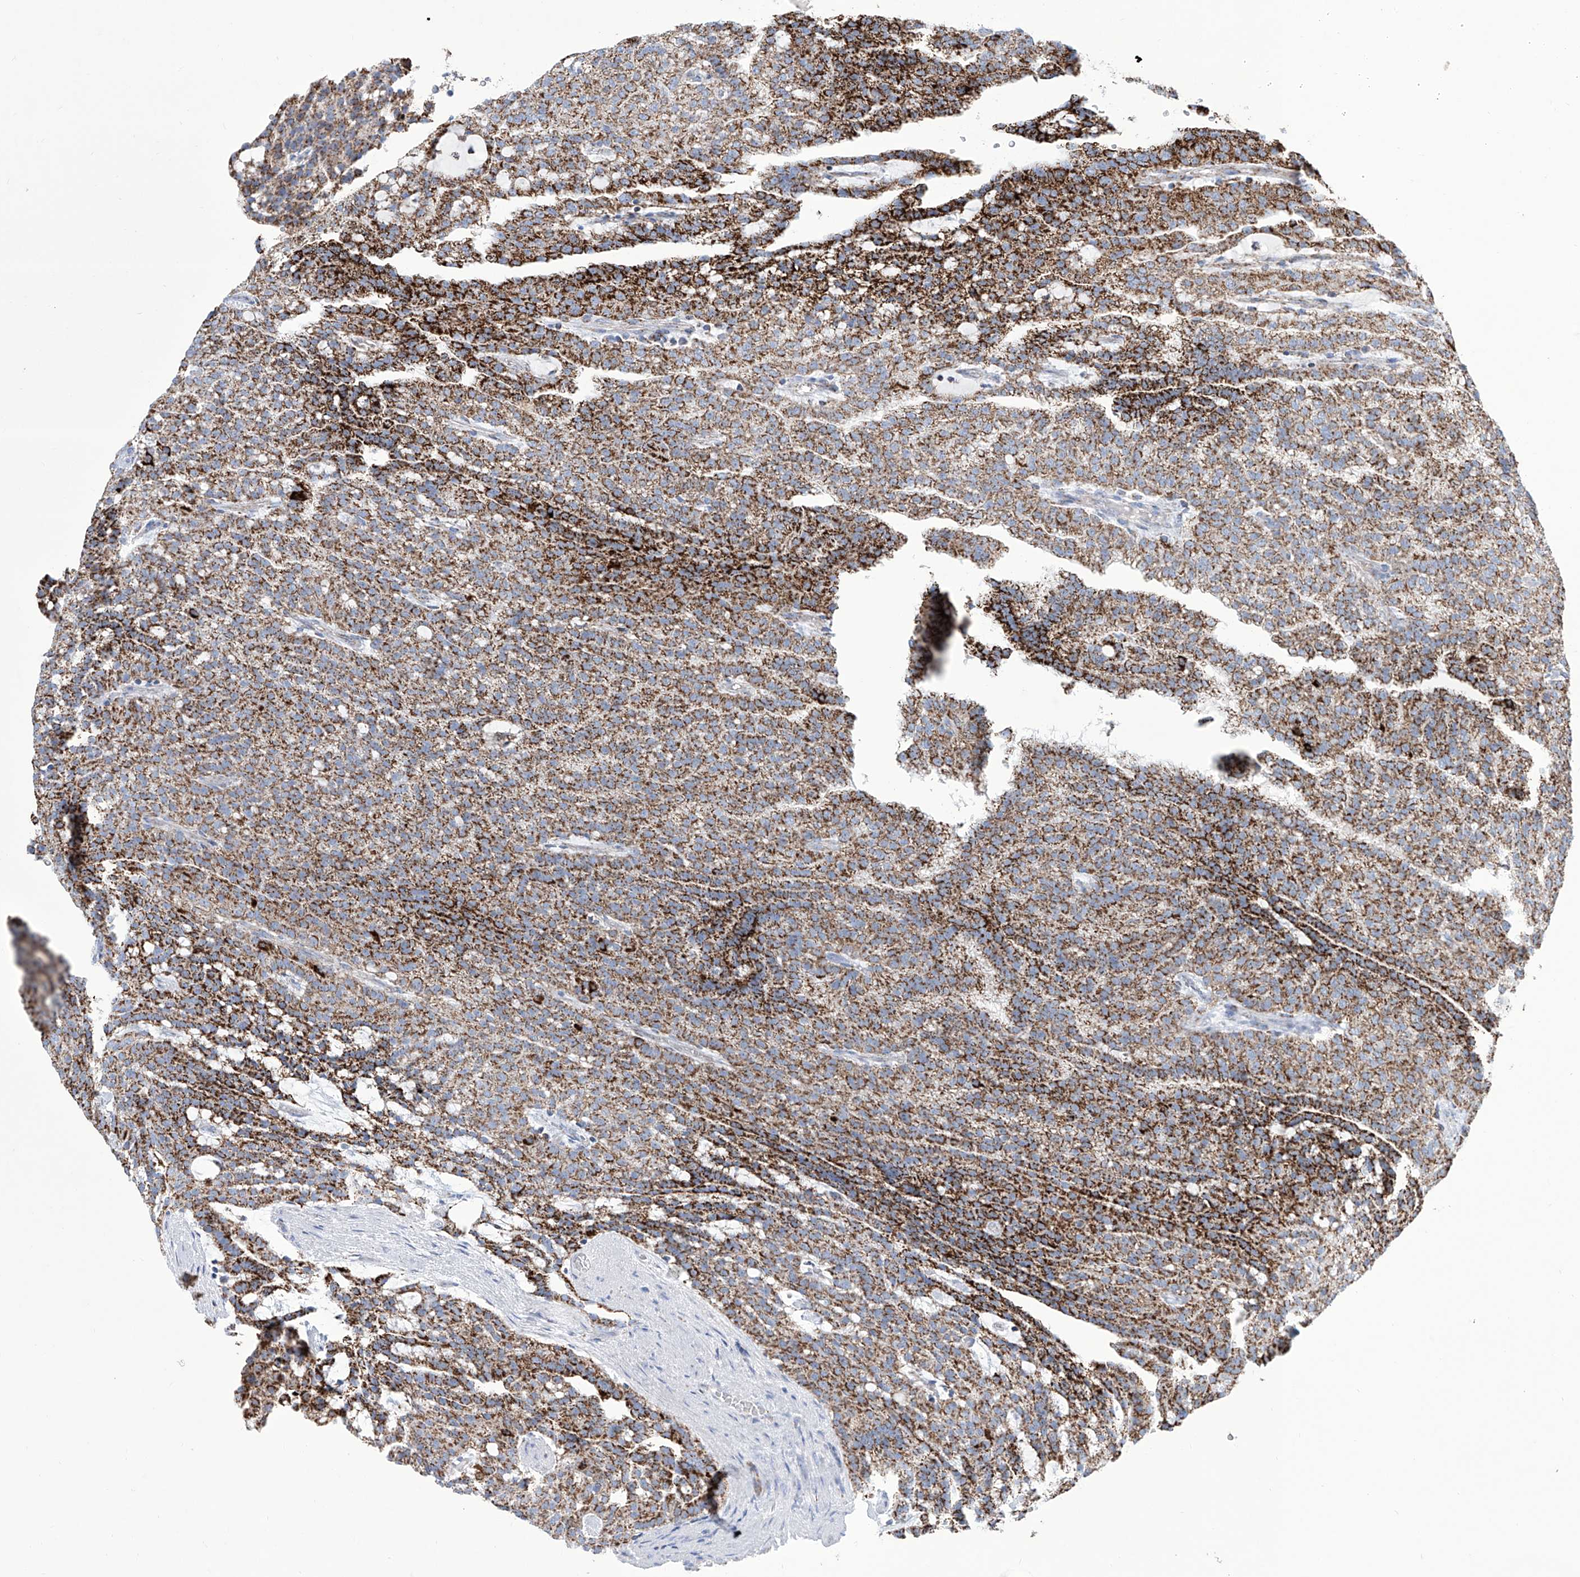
{"staining": {"intensity": "strong", "quantity": ">75%", "location": "cytoplasmic/membranous"}, "tissue": "renal cancer", "cell_type": "Tumor cells", "image_type": "cancer", "snomed": [{"axis": "morphology", "description": "Adenocarcinoma, NOS"}, {"axis": "topography", "description": "Kidney"}], "caption": "Immunohistochemical staining of adenocarcinoma (renal) reveals strong cytoplasmic/membranous protein expression in about >75% of tumor cells.", "gene": "ALDH6A1", "patient": {"sex": "male", "age": 63}}